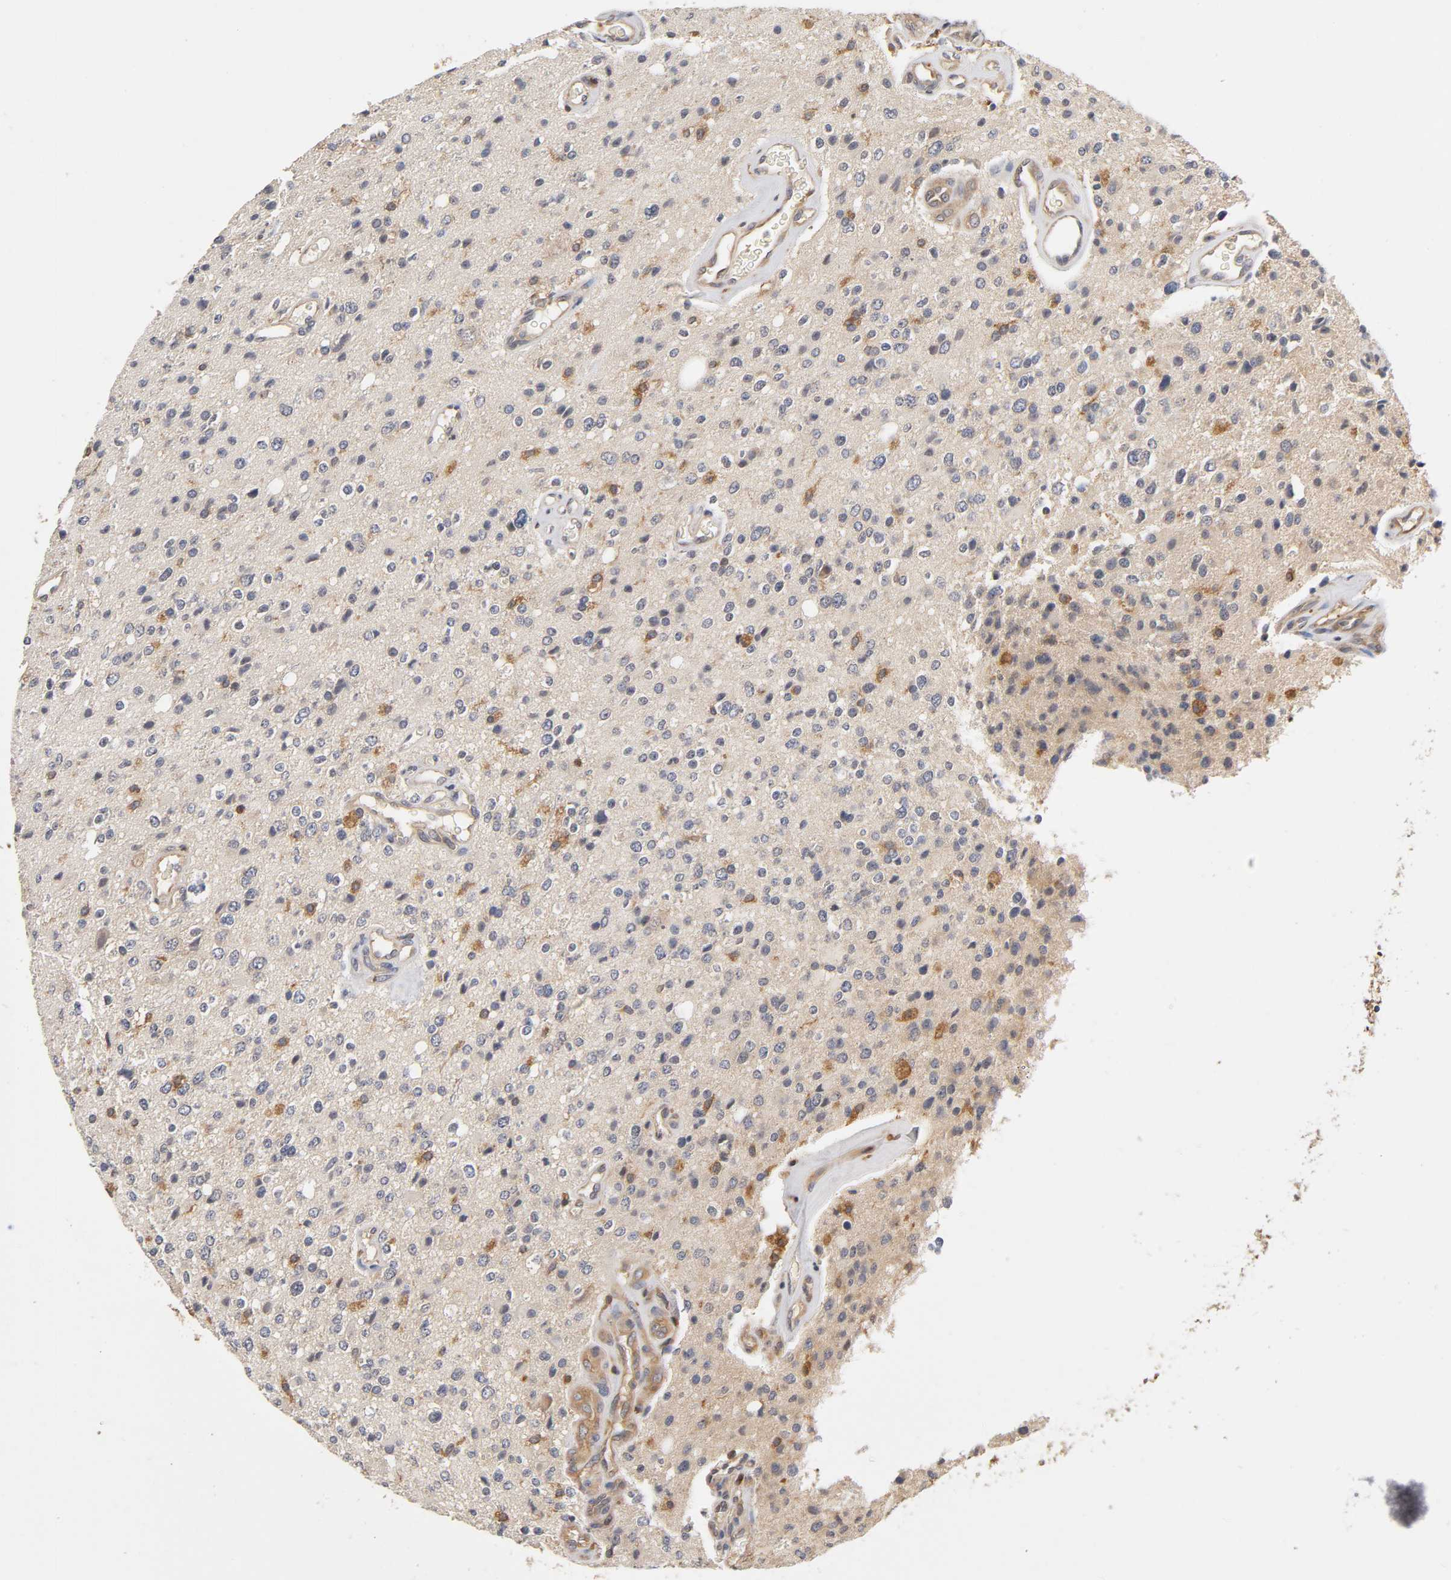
{"staining": {"intensity": "moderate", "quantity": "25%-75%", "location": "cytoplasmic/membranous"}, "tissue": "glioma", "cell_type": "Tumor cells", "image_type": "cancer", "snomed": [{"axis": "morphology", "description": "Glioma, malignant, High grade"}, {"axis": "topography", "description": "Brain"}], "caption": "IHC histopathology image of neoplastic tissue: malignant glioma (high-grade) stained using immunohistochemistry demonstrates medium levels of moderate protein expression localized specifically in the cytoplasmic/membranous of tumor cells, appearing as a cytoplasmic/membranous brown color.", "gene": "ACTR2", "patient": {"sex": "male", "age": 47}}